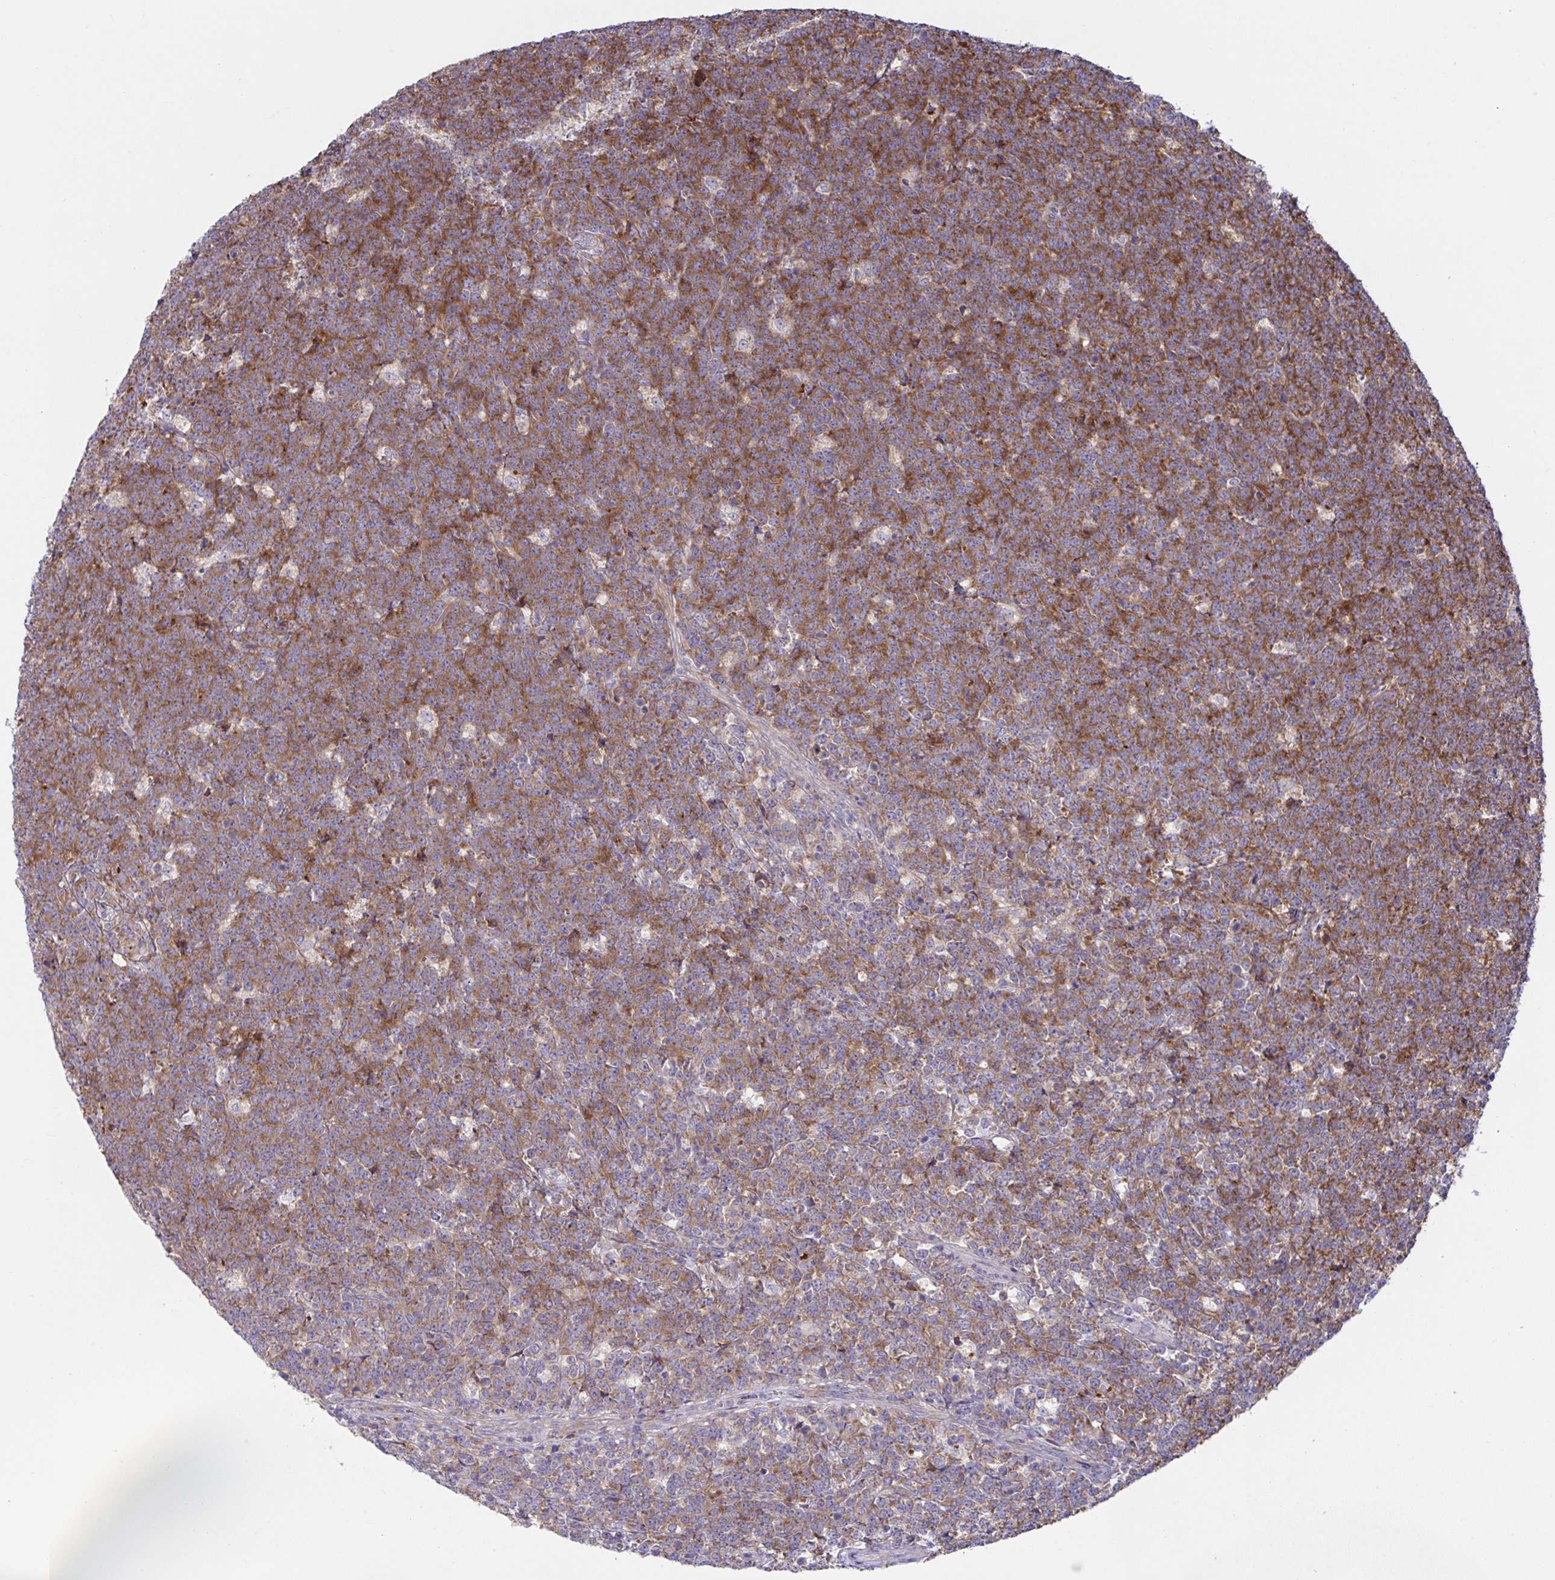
{"staining": {"intensity": "strong", "quantity": ">75%", "location": "cytoplasmic/membranous"}, "tissue": "lymphoma", "cell_type": "Tumor cells", "image_type": "cancer", "snomed": [{"axis": "morphology", "description": "Malignant lymphoma, non-Hodgkin's type, High grade"}, {"axis": "topography", "description": "Small intestine"}, {"axis": "topography", "description": "Colon"}], "caption": "Protein staining of malignant lymphoma, non-Hodgkin's type (high-grade) tissue displays strong cytoplasmic/membranous expression in about >75% of tumor cells. The protein is shown in brown color, while the nuclei are stained blue.", "gene": "FAU", "patient": {"sex": "male", "age": 8}}